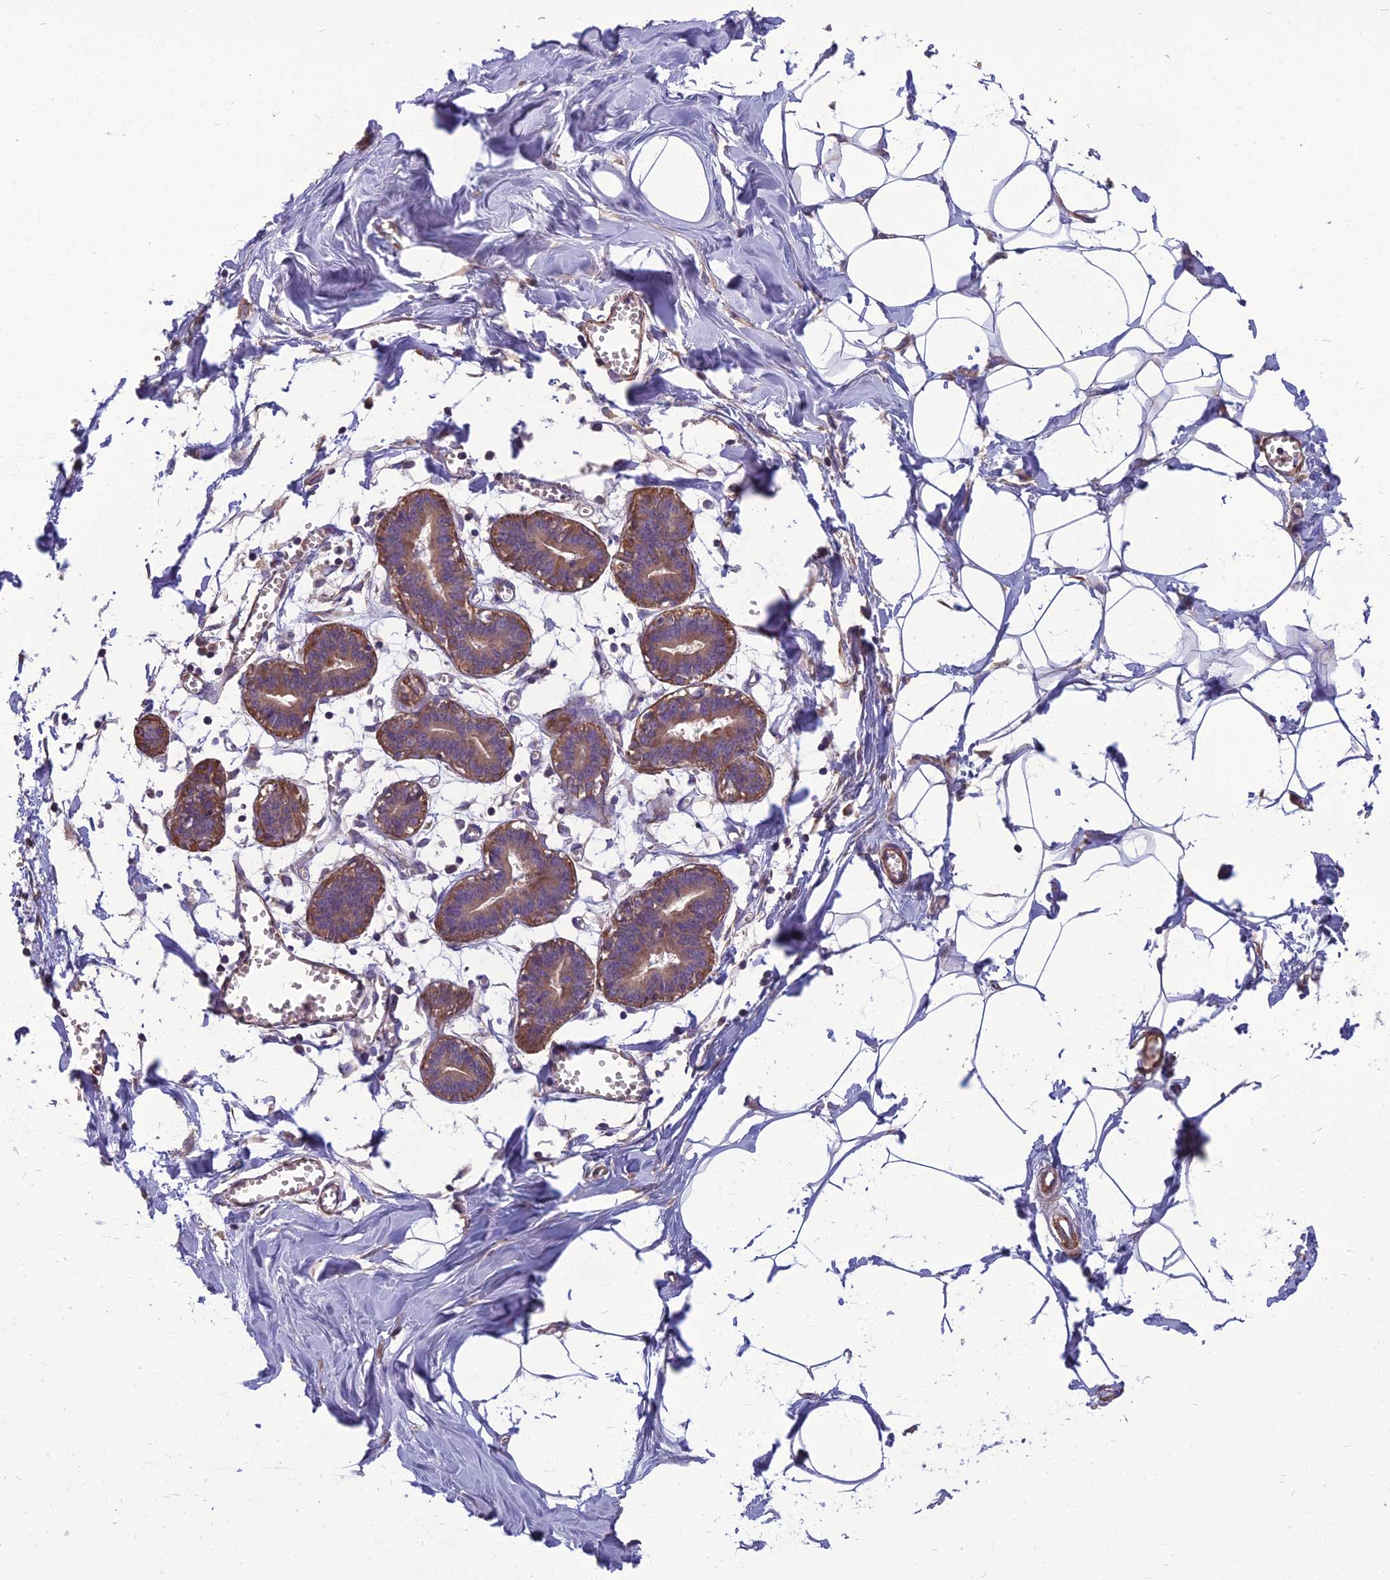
{"staining": {"intensity": "negative", "quantity": "none", "location": "none"}, "tissue": "breast", "cell_type": "Adipocytes", "image_type": "normal", "snomed": [{"axis": "morphology", "description": "Normal tissue, NOS"}, {"axis": "topography", "description": "Breast"}], "caption": "High power microscopy histopathology image of an immunohistochemistry (IHC) image of unremarkable breast, revealing no significant positivity in adipocytes.", "gene": "WDR24", "patient": {"sex": "female", "age": 27}}